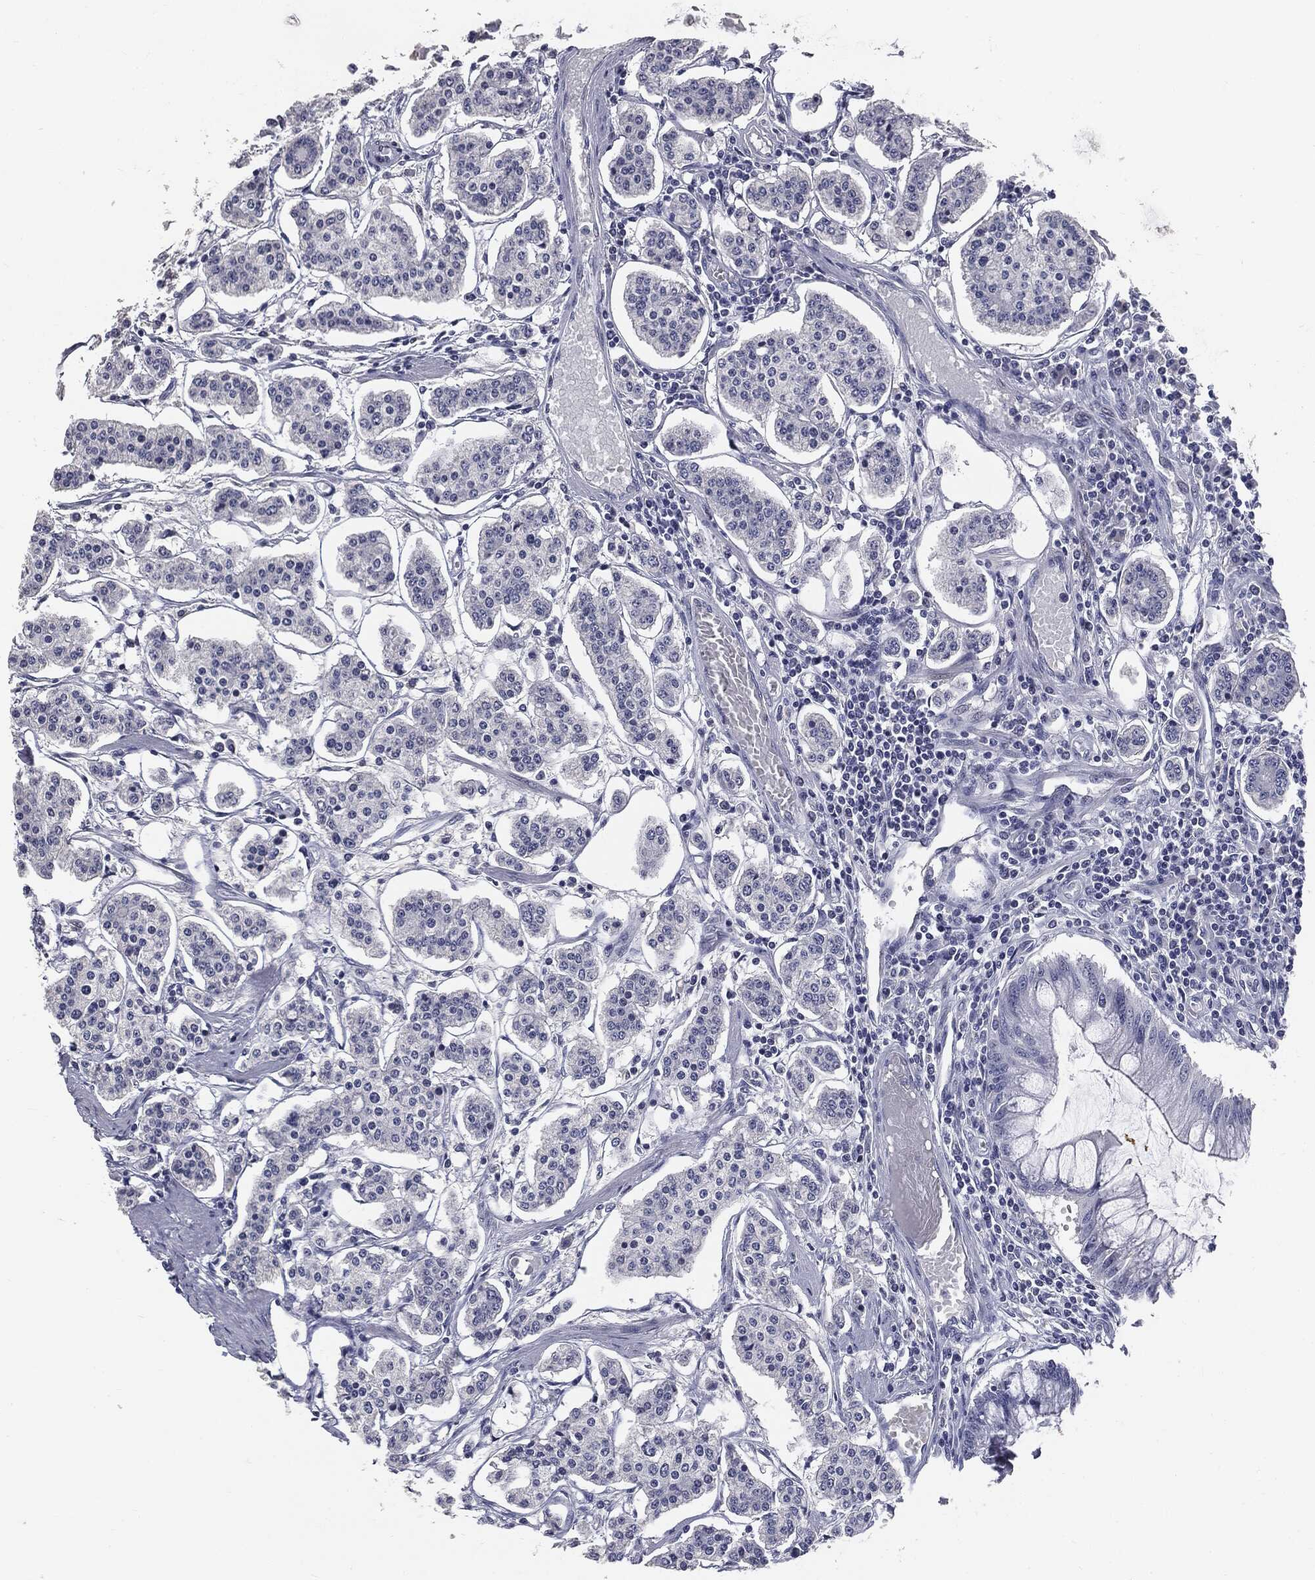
{"staining": {"intensity": "negative", "quantity": "none", "location": "none"}, "tissue": "carcinoid", "cell_type": "Tumor cells", "image_type": "cancer", "snomed": [{"axis": "morphology", "description": "Carcinoid, malignant, NOS"}, {"axis": "topography", "description": "Small intestine"}], "caption": "The histopathology image demonstrates no significant expression in tumor cells of carcinoid.", "gene": "AFP", "patient": {"sex": "female", "age": 65}}